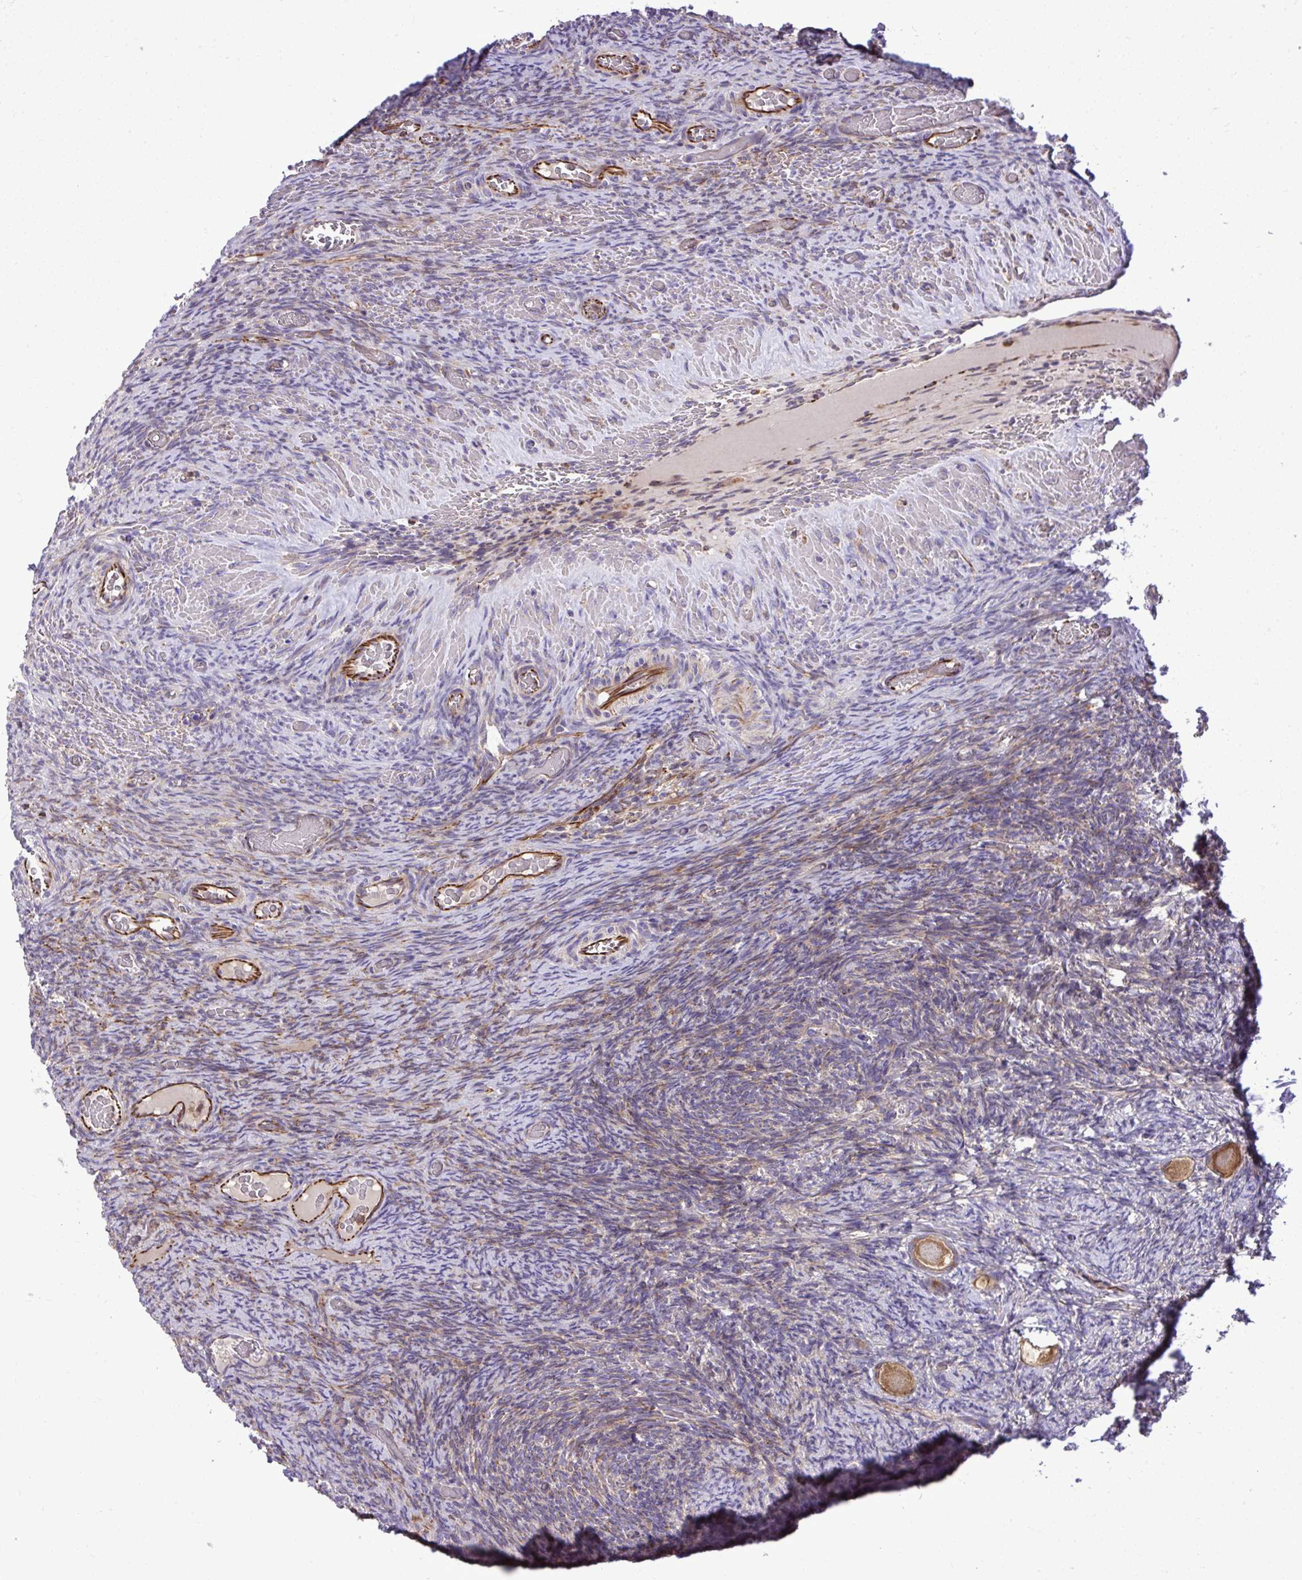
{"staining": {"intensity": "moderate", "quantity": ">75%", "location": "cytoplasmic/membranous"}, "tissue": "ovary", "cell_type": "Follicle cells", "image_type": "normal", "snomed": [{"axis": "morphology", "description": "Normal tissue, NOS"}, {"axis": "topography", "description": "Ovary"}], "caption": "Moderate cytoplasmic/membranous expression is appreciated in about >75% of follicle cells in normal ovary. Immunohistochemistry stains the protein in brown and the nuclei are stained blue.", "gene": "PAIP2", "patient": {"sex": "female", "age": 34}}